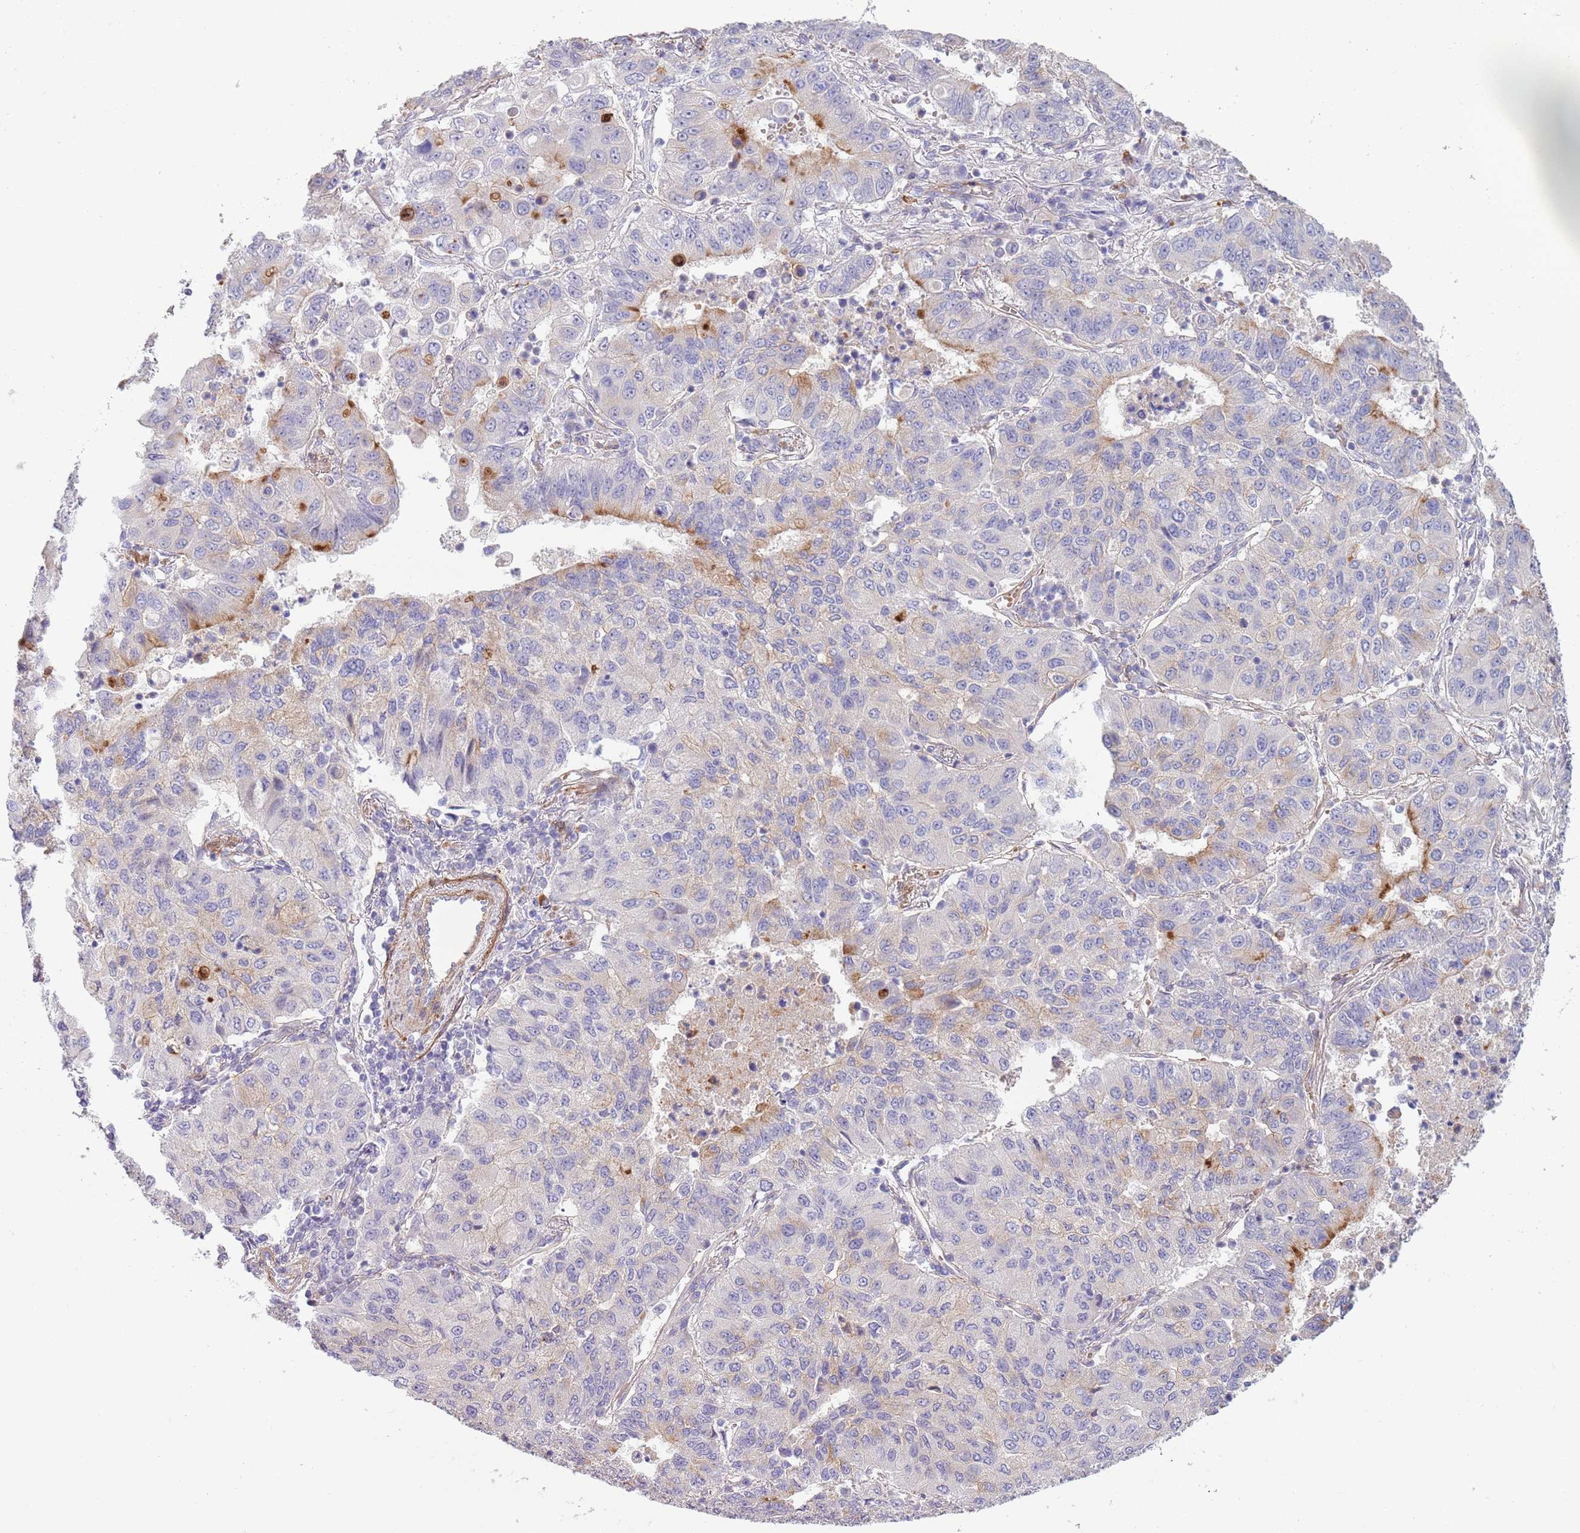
{"staining": {"intensity": "moderate", "quantity": "<25%", "location": "cytoplasmic/membranous"}, "tissue": "lung cancer", "cell_type": "Tumor cells", "image_type": "cancer", "snomed": [{"axis": "morphology", "description": "Squamous cell carcinoma, NOS"}, {"axis": "topography", "description": "Lung"}], "caption": "DAB (3,3'-diaminobenzidine) immunohistochemical staining of human squamous cell carcinoma (lung) displays moderate cytoplasmic/membranous protein expression in about <25% of tumor cells.", "gene": "TINAGL1", "patient": {"sex": "male", "age": 74}}